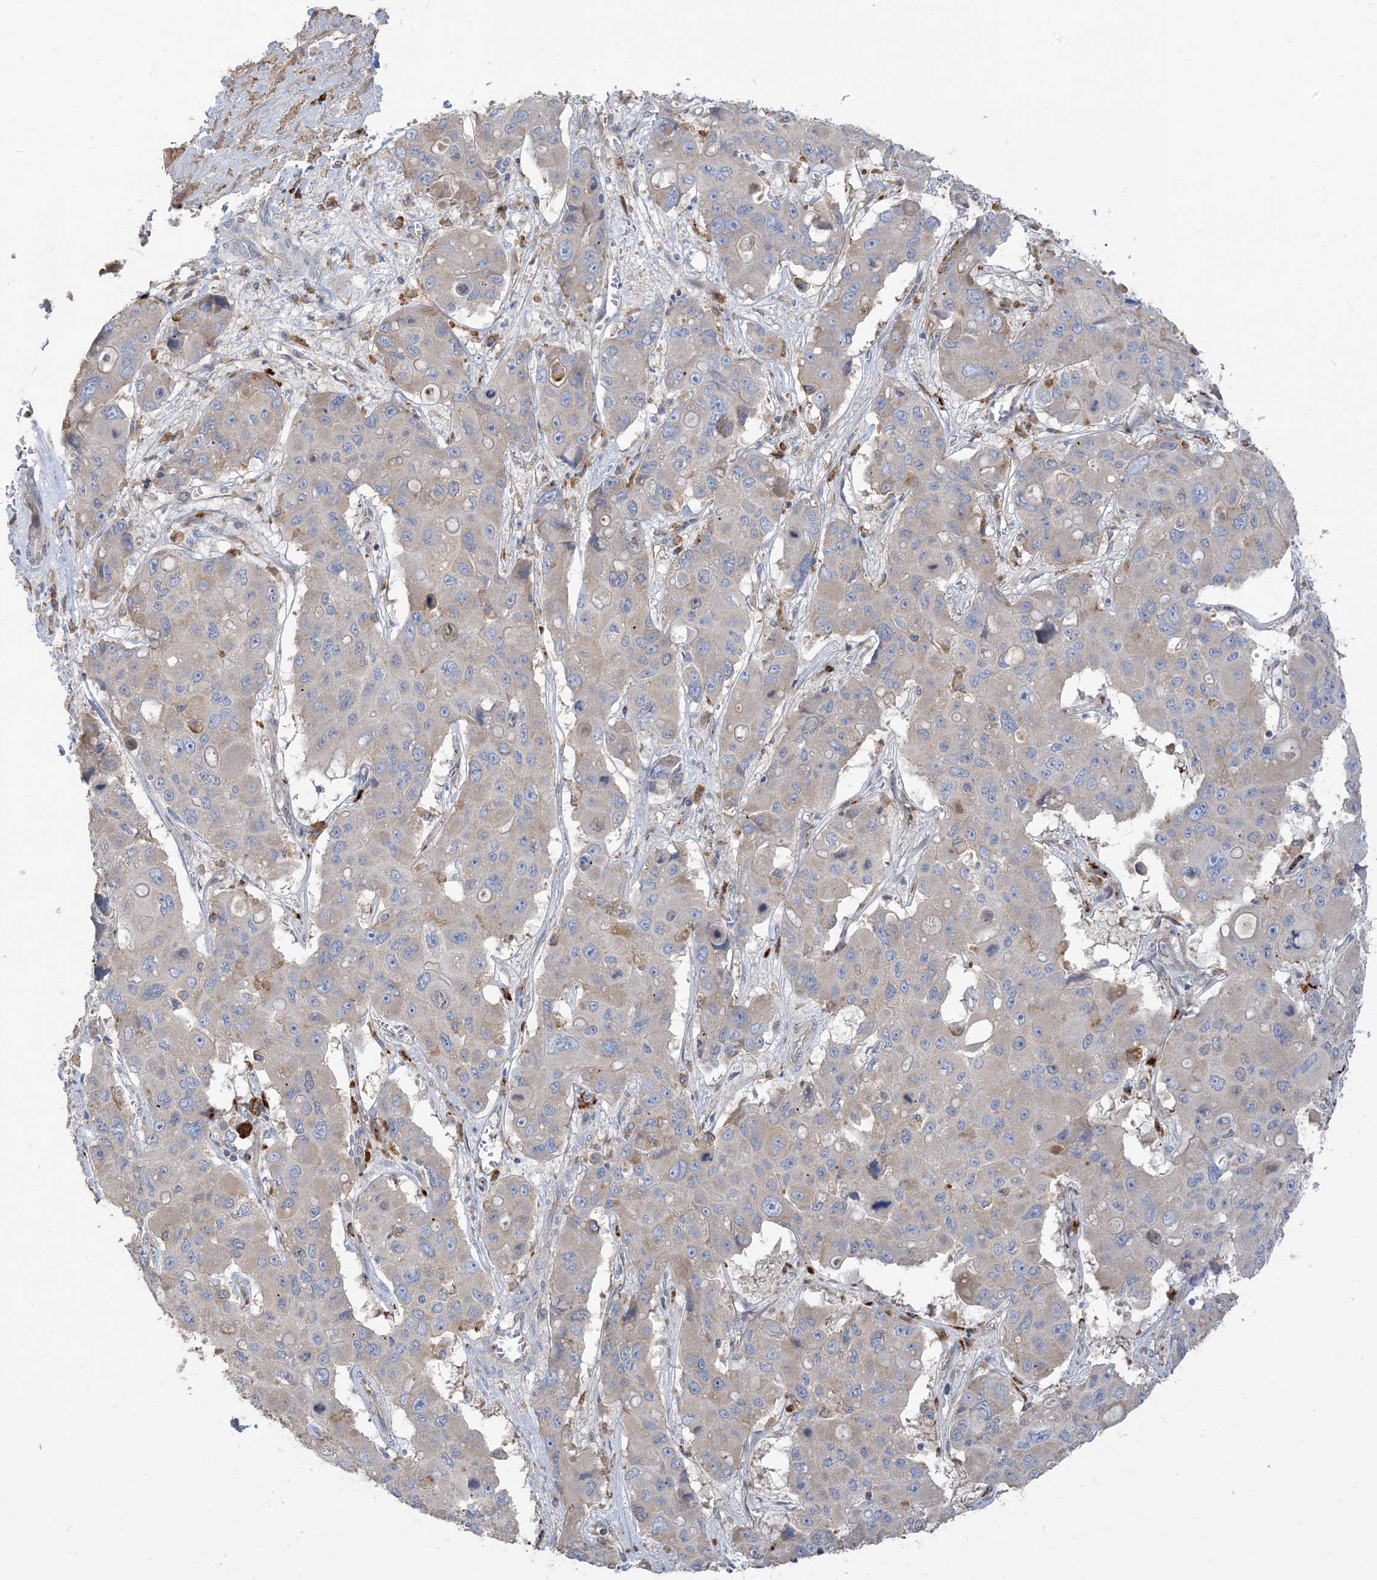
{"staining": {"intensity": "moderate", "quantity": "<25%", "location": "cytoplasmic/membranous"}, "tissue": "liver cancer", "cell_type": "Tumor cells", "image_type": "cancer", "snomed": [{"axis": "morphology", "description": "Cholangiocarcinoma"}, {"axis": "topography", "description": "Liver"}], "caption": "Moderate cytoplasmic/membranous expression for a protein is present in approximately <25% of tumor cells of liver cancer using IHC.", "gene": "PEAR1", "patient": {"sex": "male", "age": 67}}